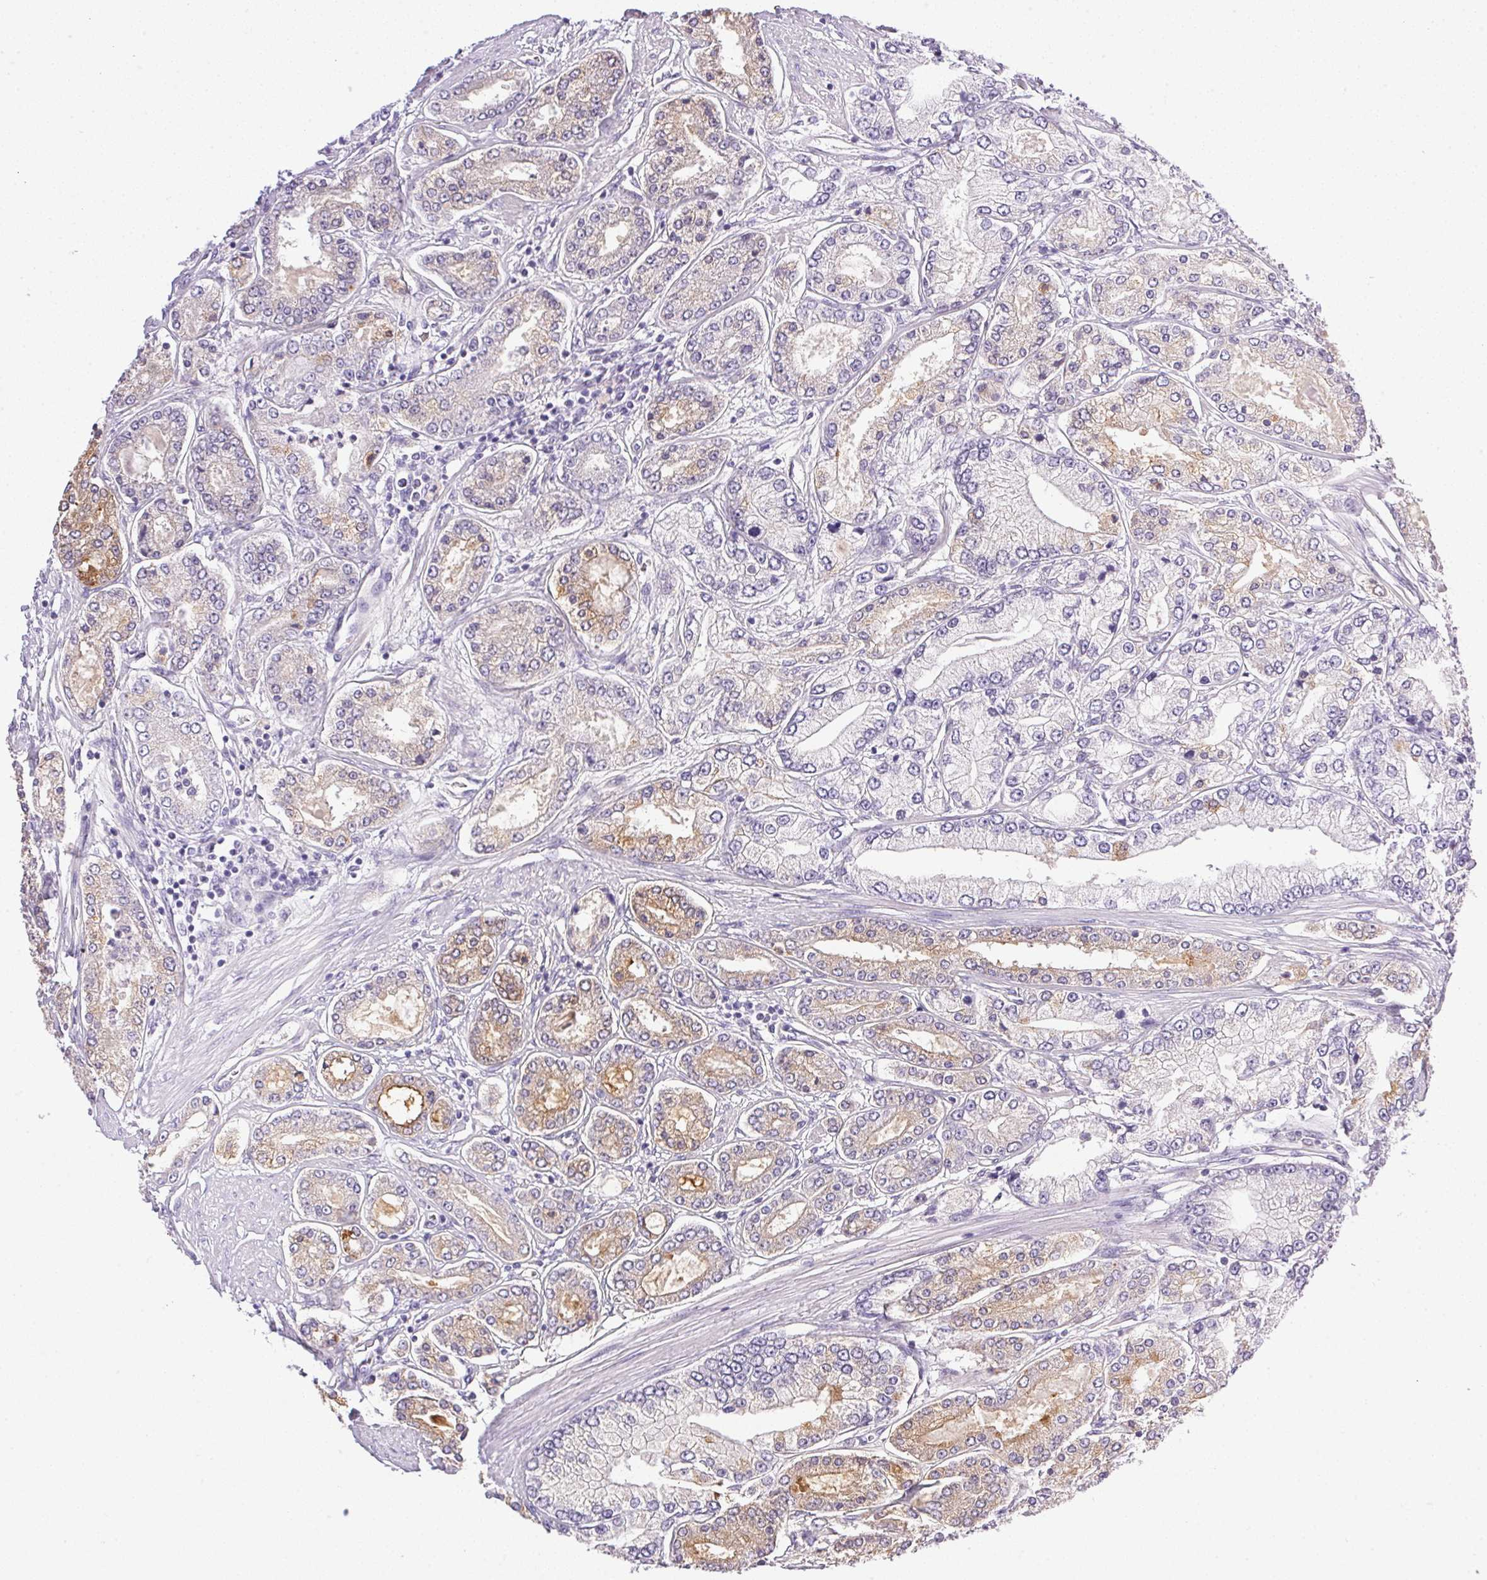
{"staining": {"intensity": "weak", "quantity": "<25%", "location": "cytoplasmic/membranous"}, "tissue": "prostate cancer", "cell_type": "Tumor cells", "image_type": "cancer", "snomed": [{"axis": "morphology", "description": "Adenocarcinoma, High grade"}, {"axis": "topography", "description": "Prostate"}], "caption": "This is a photomicrograph of immunohistochemistry (IHC) staining of prostate high-grade adenocarcinoma, which shows no staining in tumor cells.", "gene": "ATP6V0A4", "patient": {"sex": "male", "age": 66}}